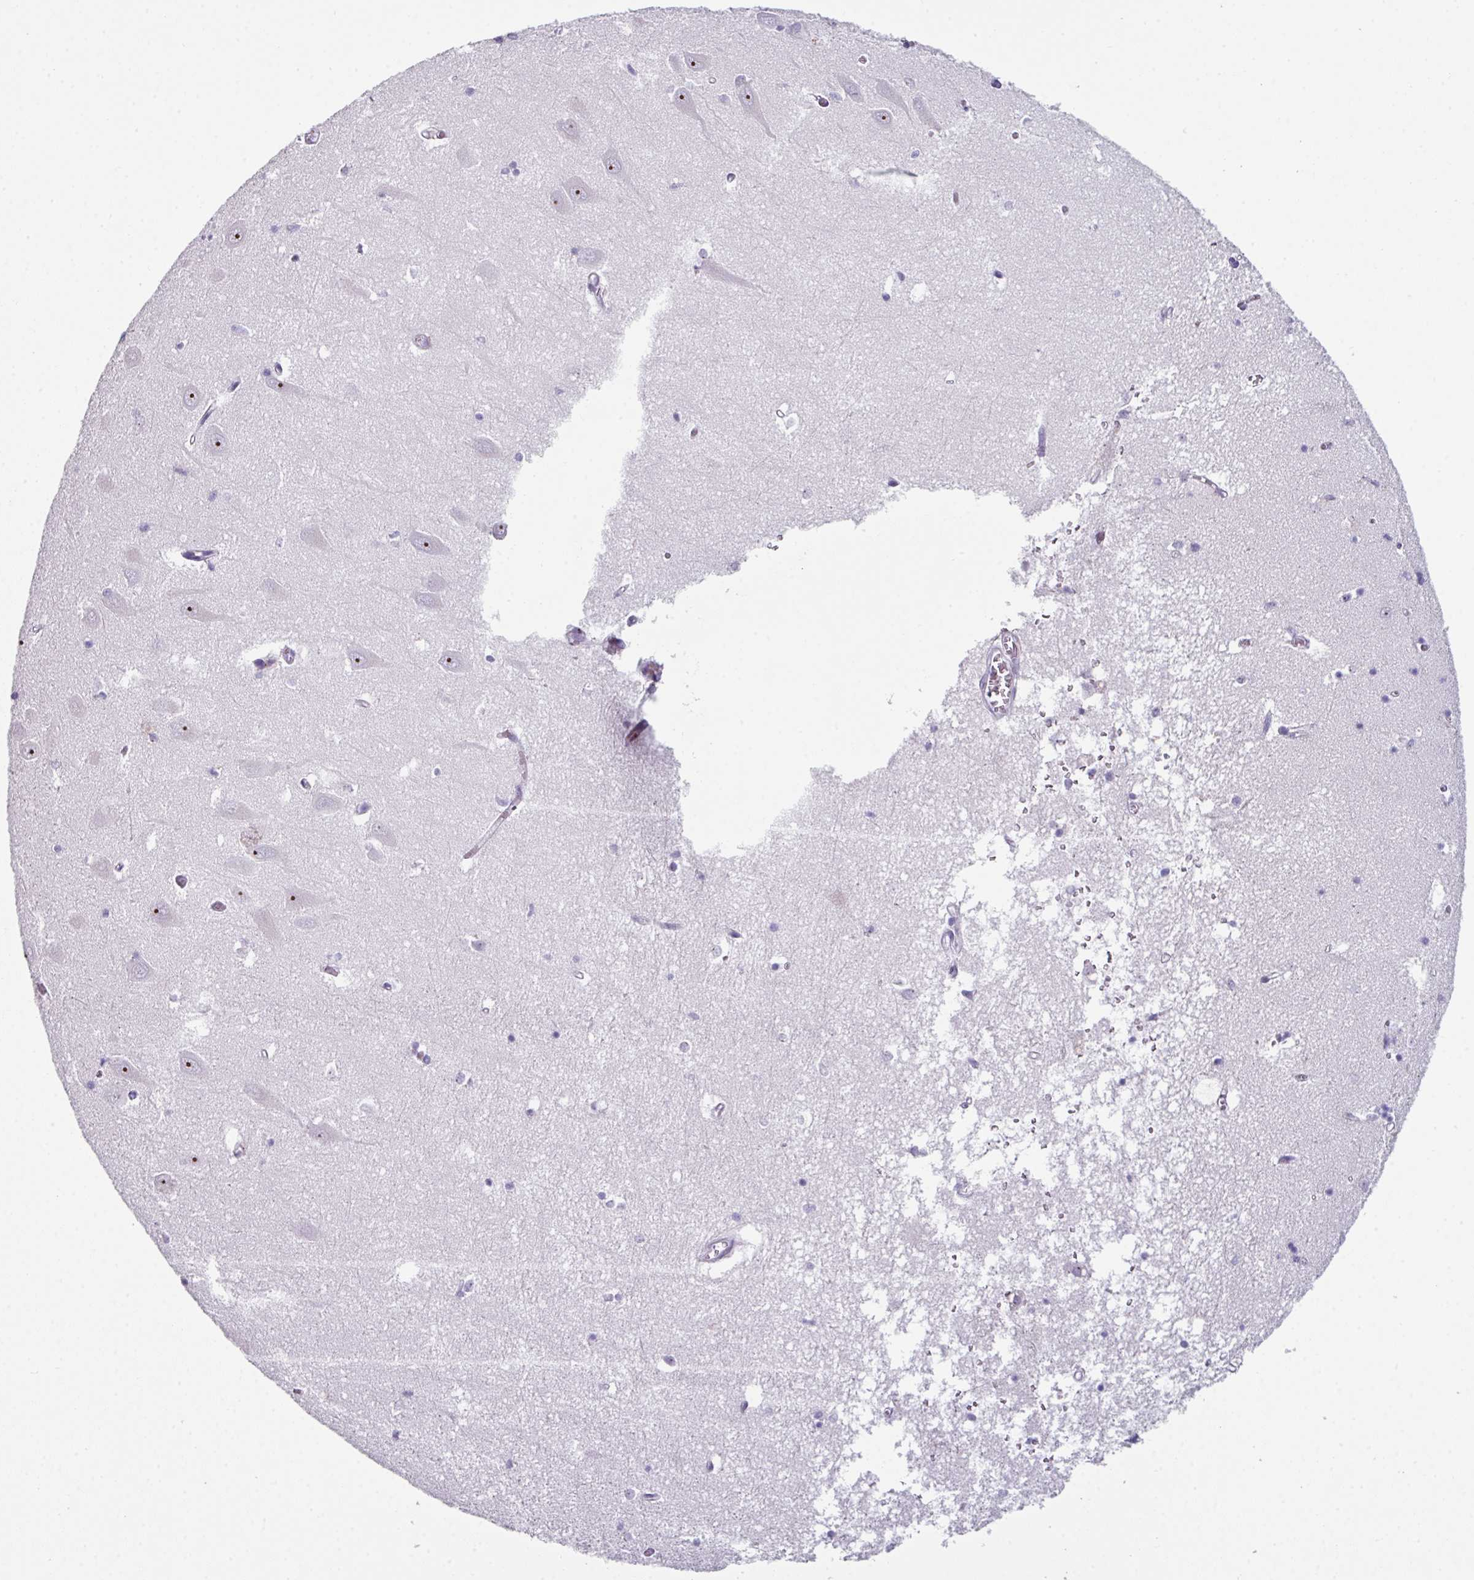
{"staining": {"intensity": "negative", "quantity": "none", "location": "none"}, "tissue": "hippocampus", "cell_type": "Glial cells", "image_type": "normal", "snomed": [{"axis": "morphology", "description": "Normal tissue, NOS"}, {"axis": "topography", "description": "Hippocampus"}], "caption": "Glial cells show no significant protein expression in benign hippocampus. (DAB immunohistochemistry, high magnification).", "gene": "BMS1", "patient": {"sex": "male", "age": 70}}